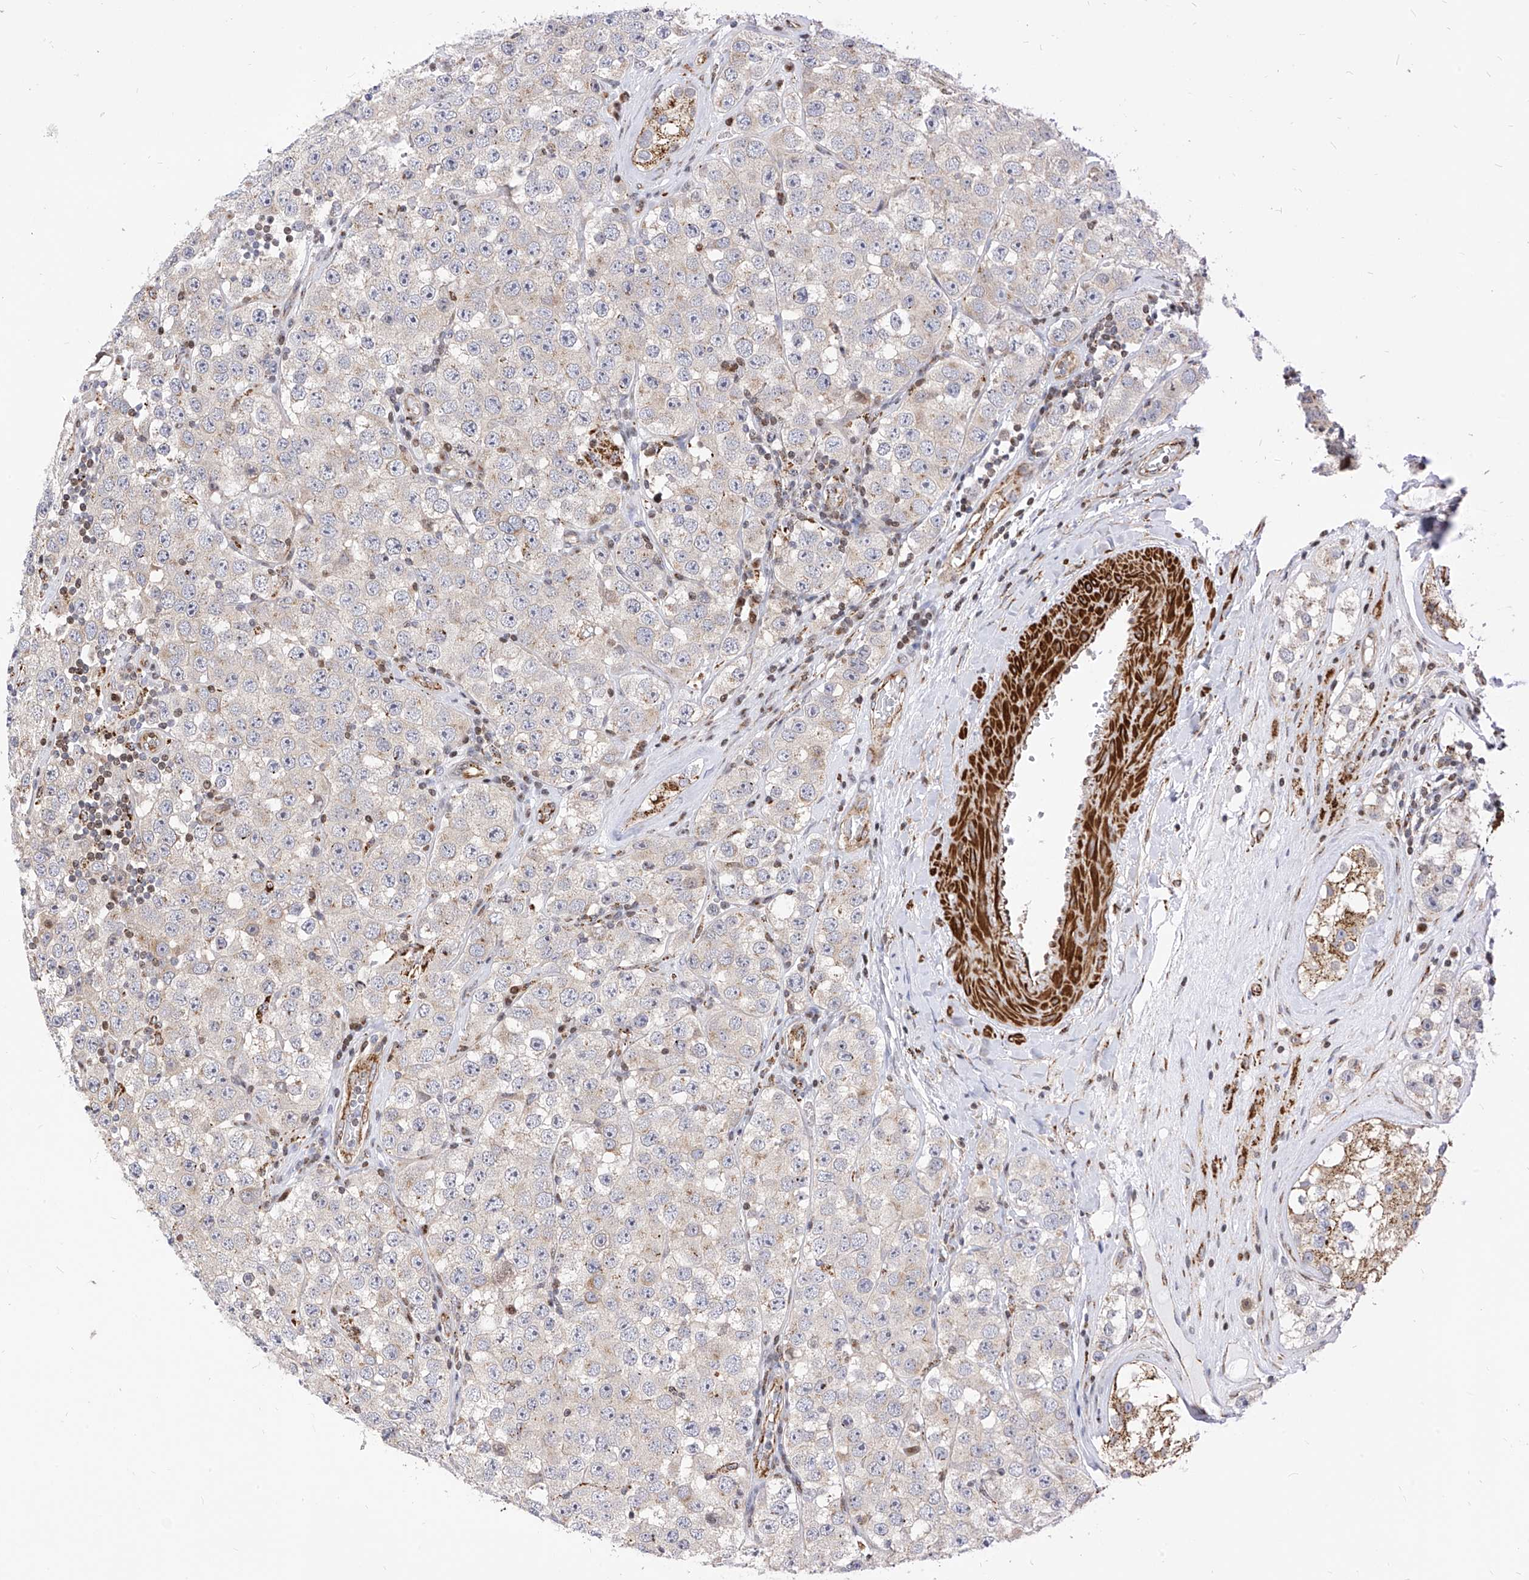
{"staining": {"intensity": "negative", "quantity": "none", "location": "none"}, "tissue": "testis cancer", "cell_type": "Tumor cells", "image_type": "cancer", "snomed": [{"axis": "morphology", "description": "Seminoma, NOS"}, {"axis": "topography", "description": "Testis"}], "caption": "Testis cancer was stained to show a protein in brown. There is no significant staining in tumor cells.", "gene": "TTLL8", "patient": {"sex": "male", "age": 28}}